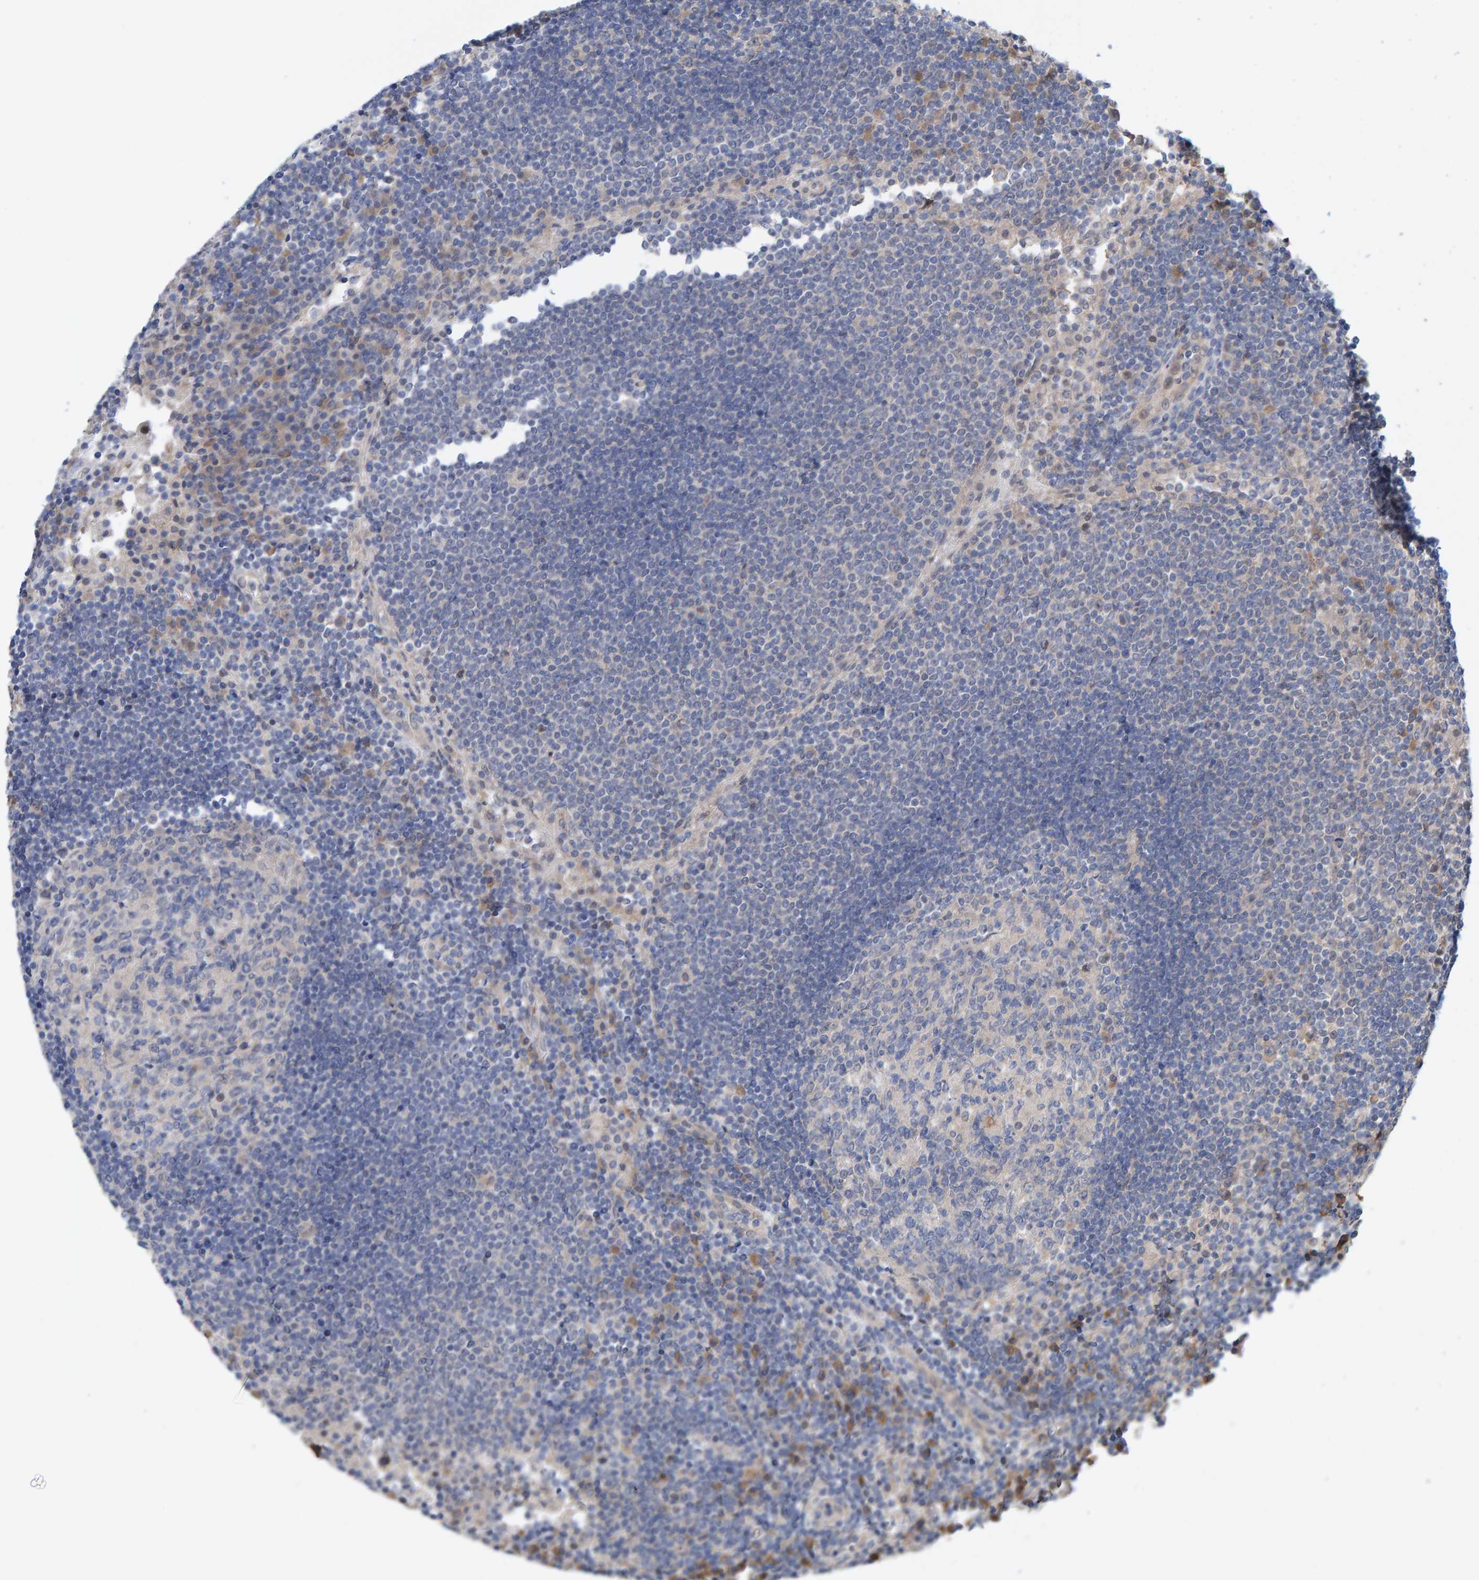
{"staining": {"intensity": "negative", "quantity": "none", "location": "none"}, "tissue": "lymph node", "cell_type": "Germinal center cells", "image_type": "normal", "snomed": [{"axis": "morphology", "description": "Normal tissue, NOS"}, {"axis": "topography", "description": "Lymph node"}], "caption": "This image is of normal lymph node stained with immunohistochemistry to label a protein in brown with the nuclei are counter-stained blue. There is no staining in germinal center cells.", "gene": "LRSAM1", "patient": {"sex": "female", "age": 53}}